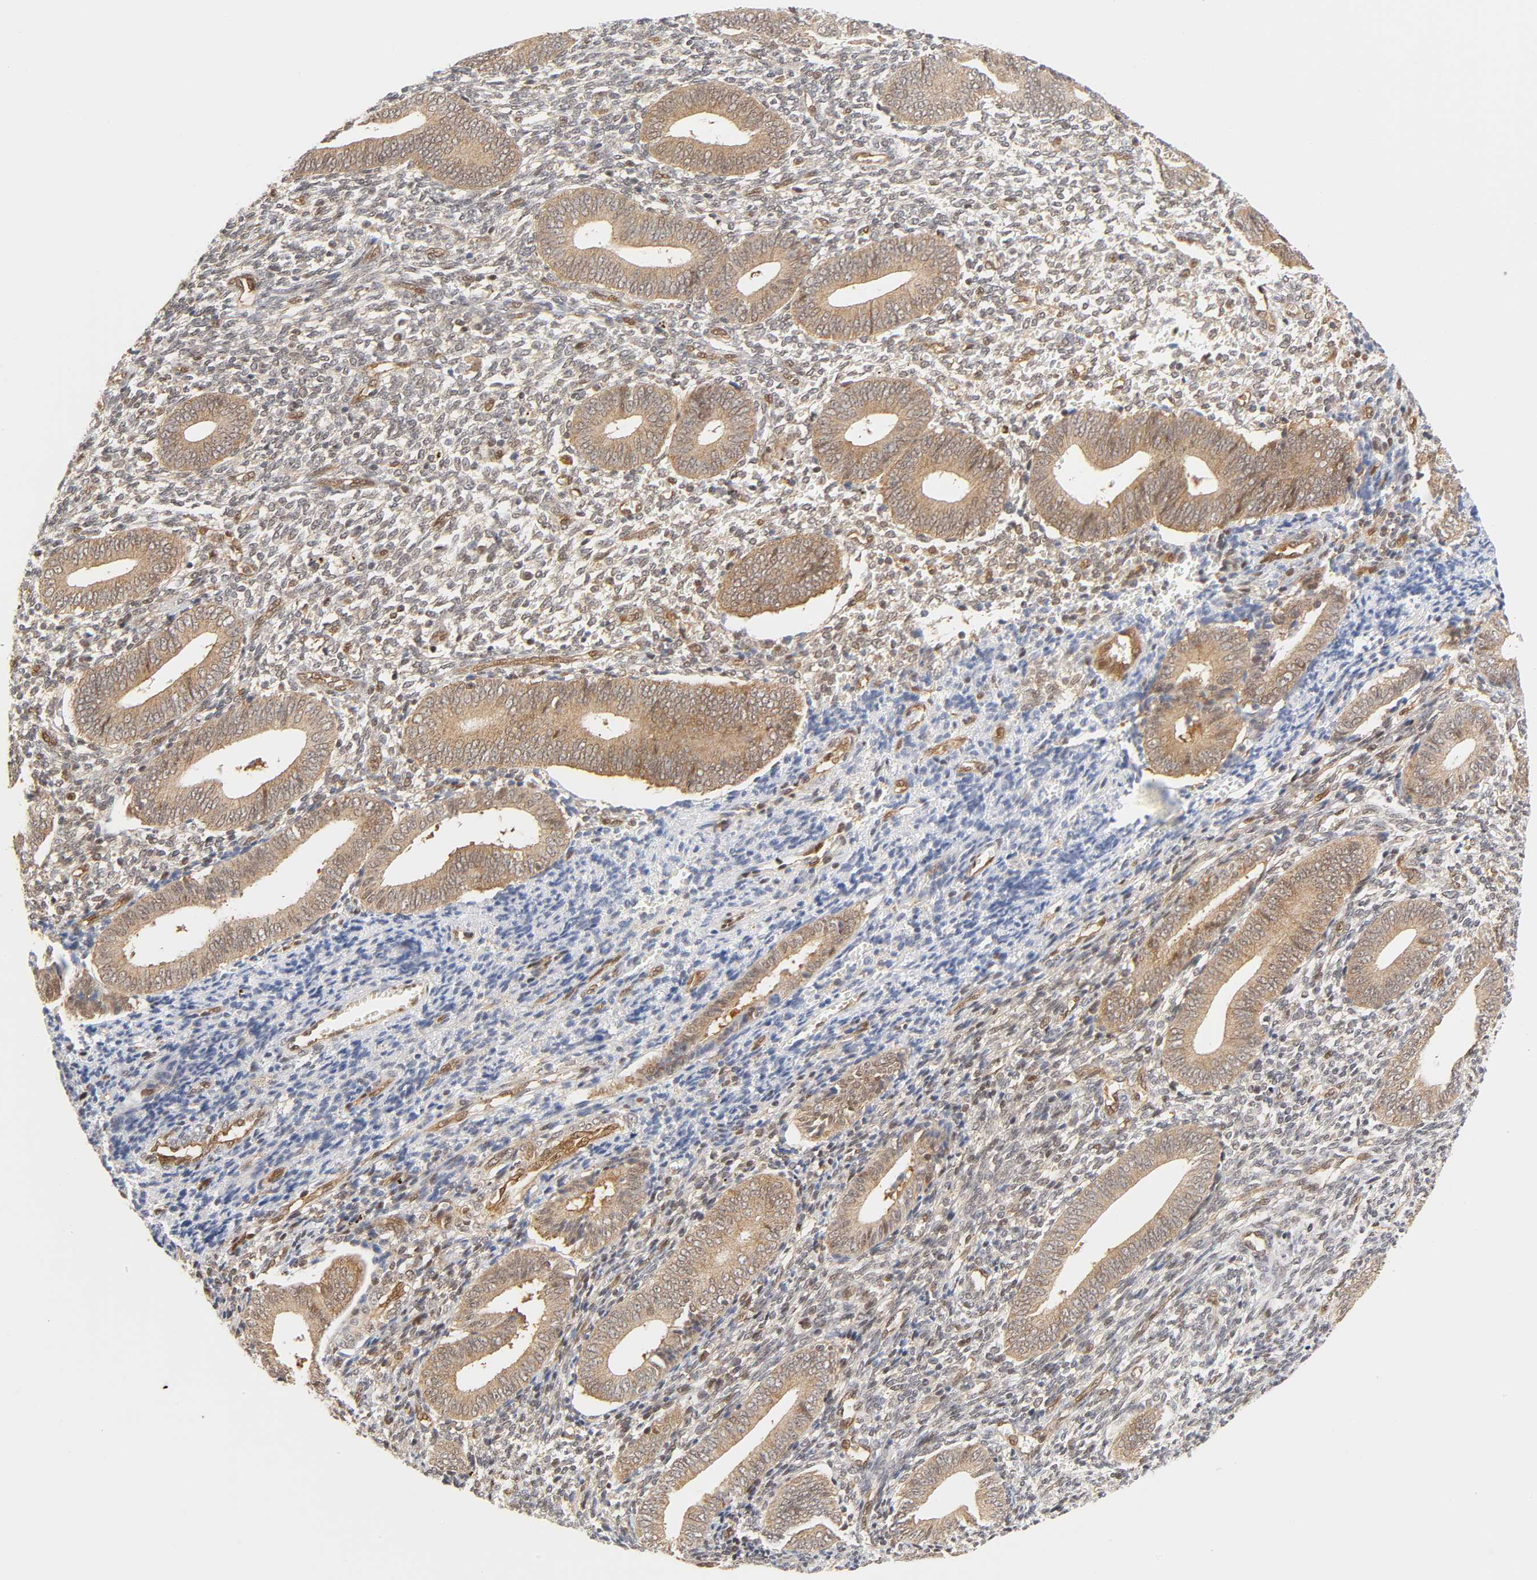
{"staining": {"intensity": "weak", "quantity": "25%-75%", "location": "cytoplasmic/membranous,nuclear"}, "tissue": "endometrium", "cell_type": "Cells in endometrial stroma", "image_type": "normal", "snomed": [{"axis": "morphology", "description": "Normal tissue, NOS"}, {"axis": "topography", "description": "Uterus"}, {"axis": "topography", "description": "Endometrium"}], "caption": "IHC of unremarkable endometrium reveals low levels of weak cytoplasmic/membranous,nuclear expression in about 25%-75% of cells in endometrial stroma.", "gene": "CDC37", "patient": {"sex": "female", "age": 33}}